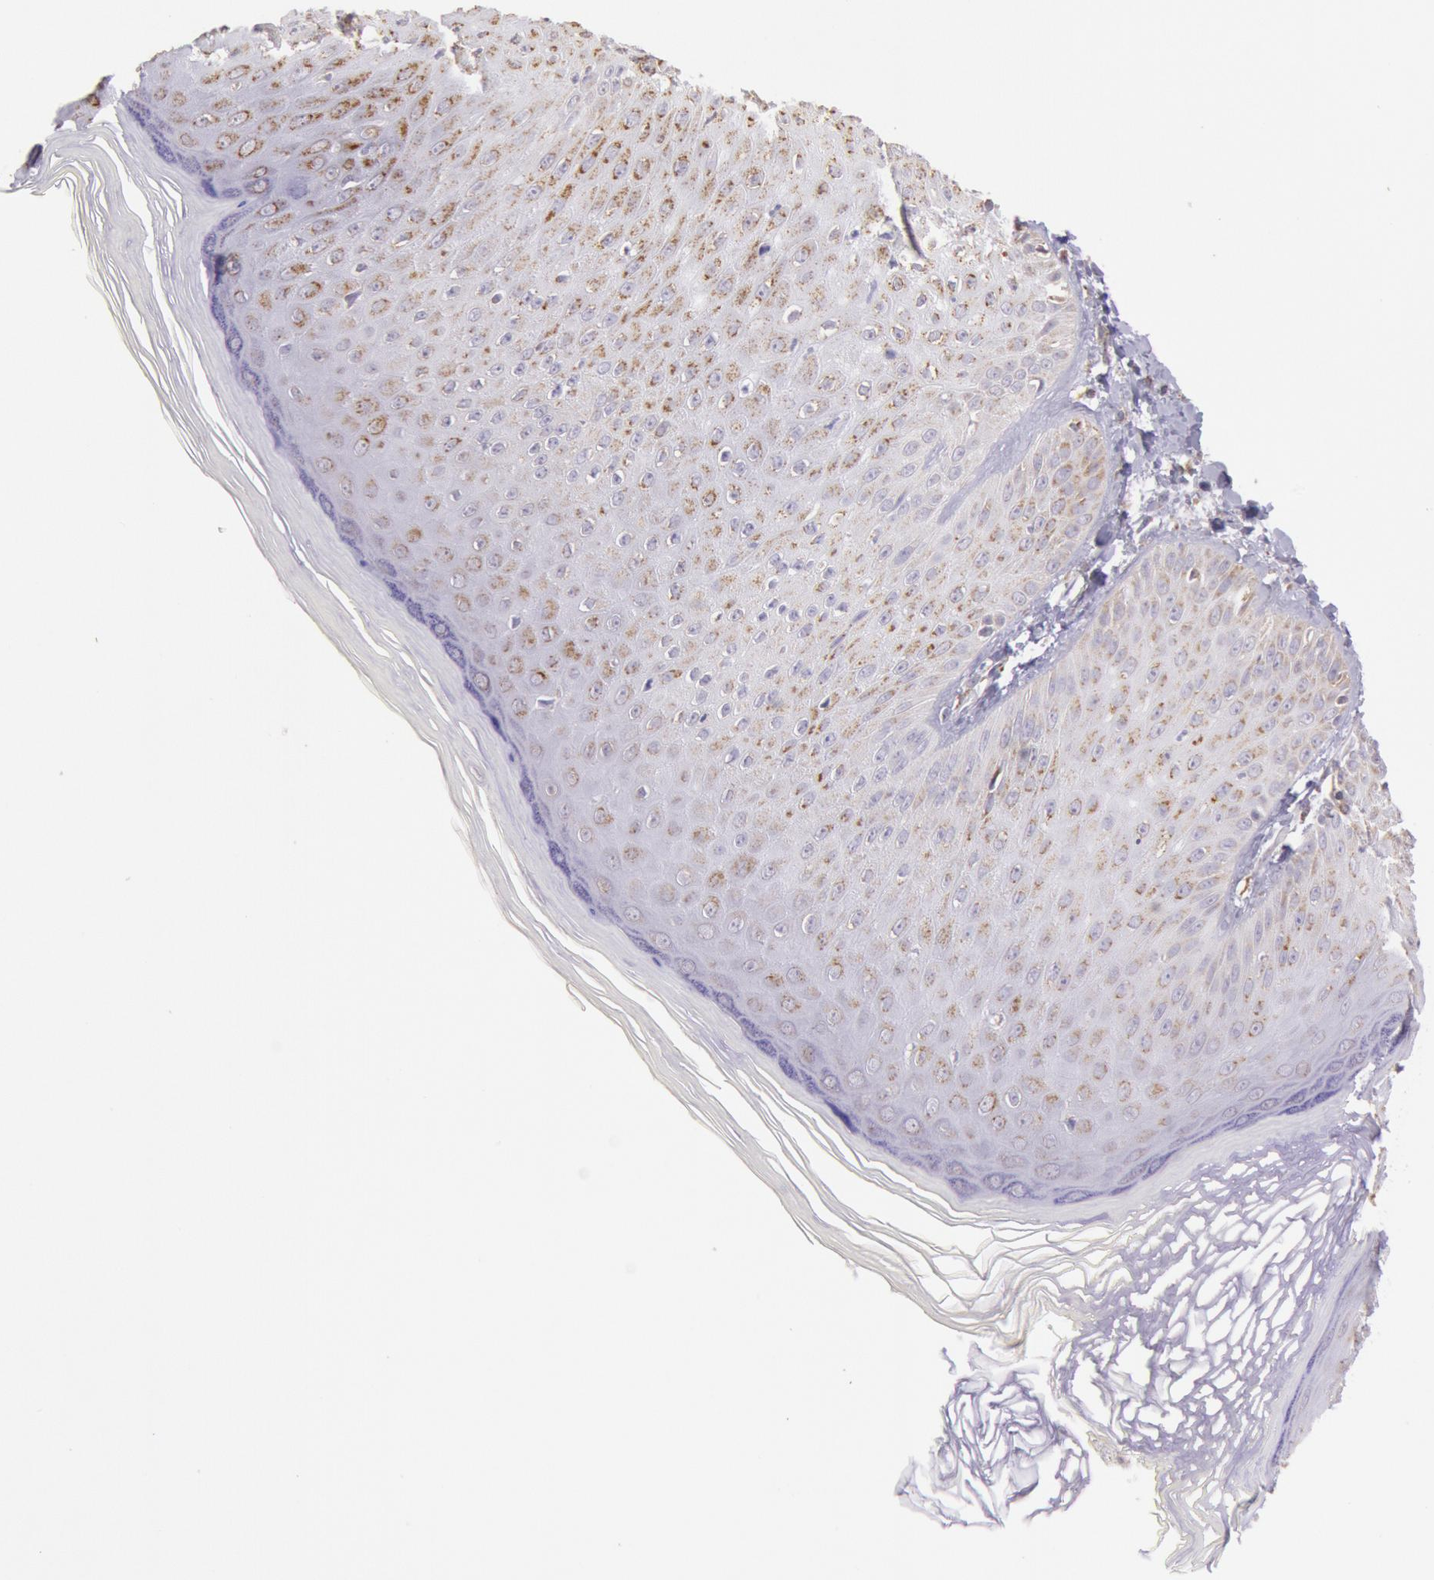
{"staining": {"intensity": "weak", "quantity": "25%-75%", "location": "cytoplasmic/membranous"}, "tissue": "skin", "cell_type": "Epidermal cells", "image_type": "normal", "snomed": [{"axis": "morphology", "description": "Normal tissue, NOS"}, {"axis": "morphology", "description": "Inflammation, NOS"}, {"axis": "topography", "description": "Soft tissue"}, {"axis": "topography", "description": "Anal"}], "caption": "Immunohistochemistry histopathology image of normal skin: skin stained using immunohistochemistry (IHC) shows low levels of weak protein expression localized specifically in the cytoplasmic/membranous of epidermal cells, appearing as a cytoplasmic/membranous brown color.", "gene": "FRMD6", "patient": {"sex": "female", "age": 15}}